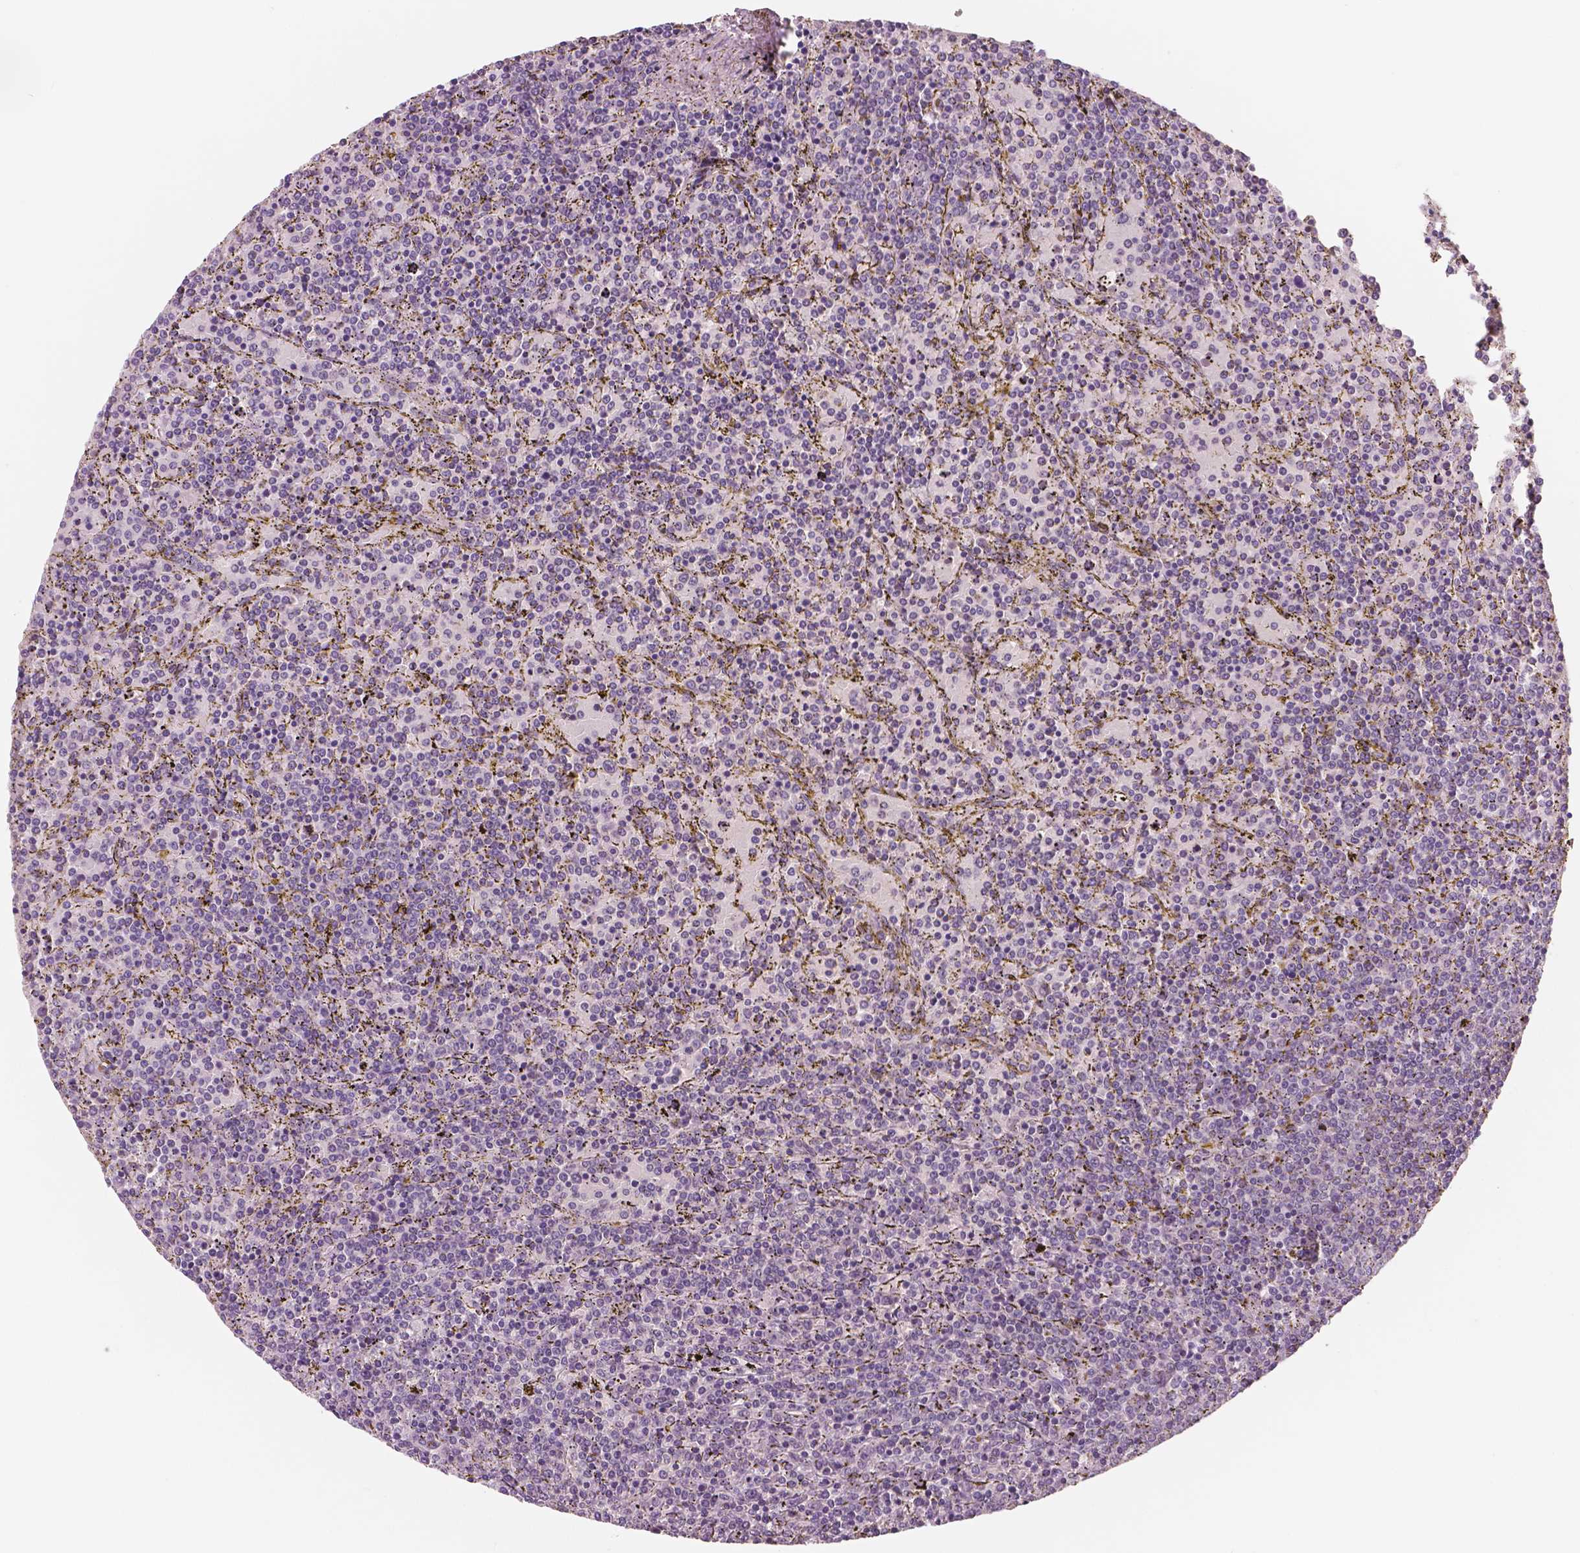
{"staining": {"intensity": "negative", "quantity": "none", "location": "none"}, "tissue": "lymphoma", "cell_type": "Tumor cells", "image_type": "cancer", "snomed": [{"axis": "morphology", "description": "Malignant lymphoma, non-Hodgkin's type, Low grade"}, {"axis": "topography", "description": "Spleen"}], "caption": "Protein analysis of lymphoma shows no significant expression in tumor cells. (DAB IHC visualized using brightfield microscopy, high magnification).", "gene": "NECAB1", "patient": {"sex": "female", "age": 77}}